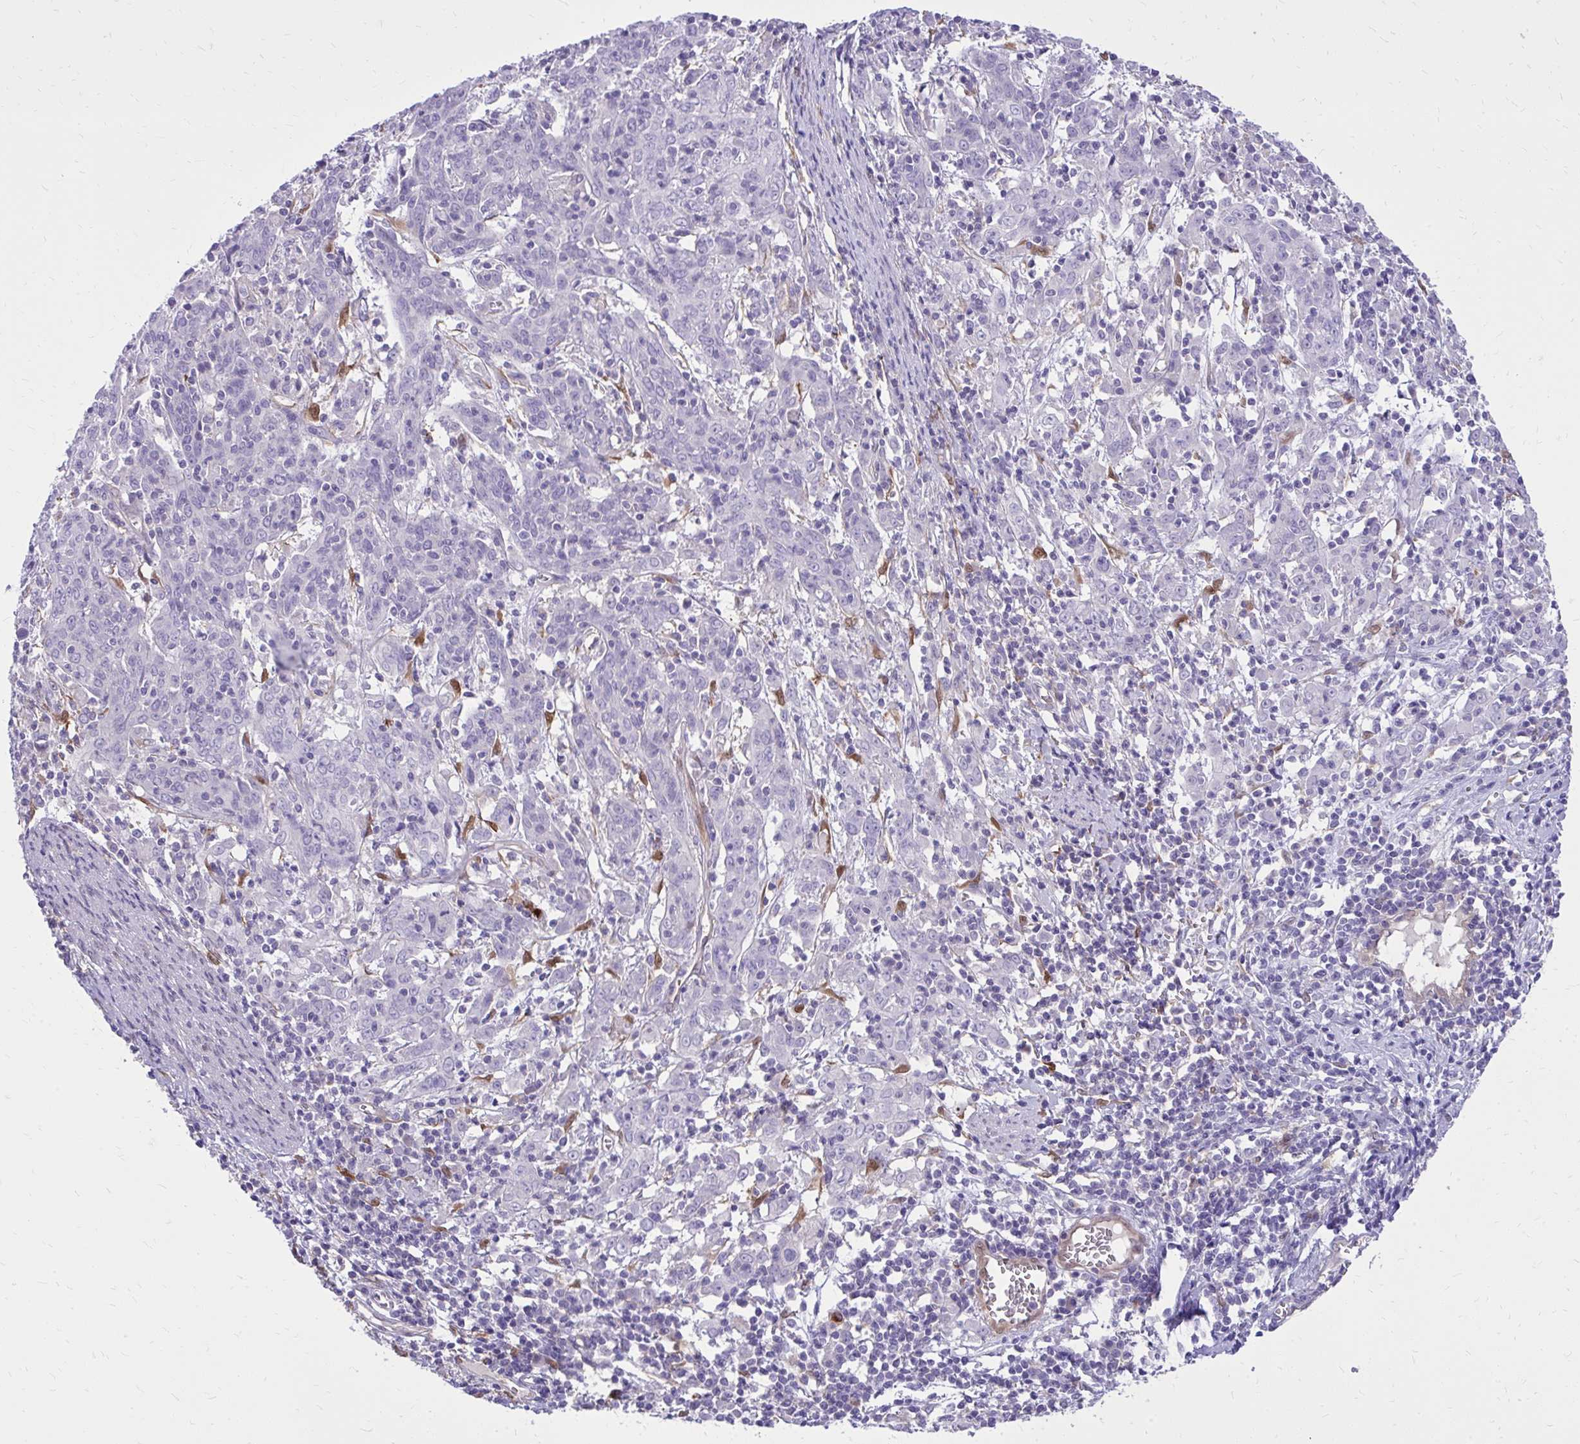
{"staining": {"intensity": "negative", "quantity": "none", "location": "none"}, "tissue": "cervical cancer", "cell_type": "Tumor cells", "image_type": "cancer", "snomed": [{"axis": "morphology", "description": "Squamous cell carcinoma, NOS"}, {"axis": "topography", "description": "Cervix"}], "caption": "Tumor cells show no significant positivity in cervical squamous cell carcinoma.", "gene": "NNMT", "patient": {"sex": "female", "age": 67}}